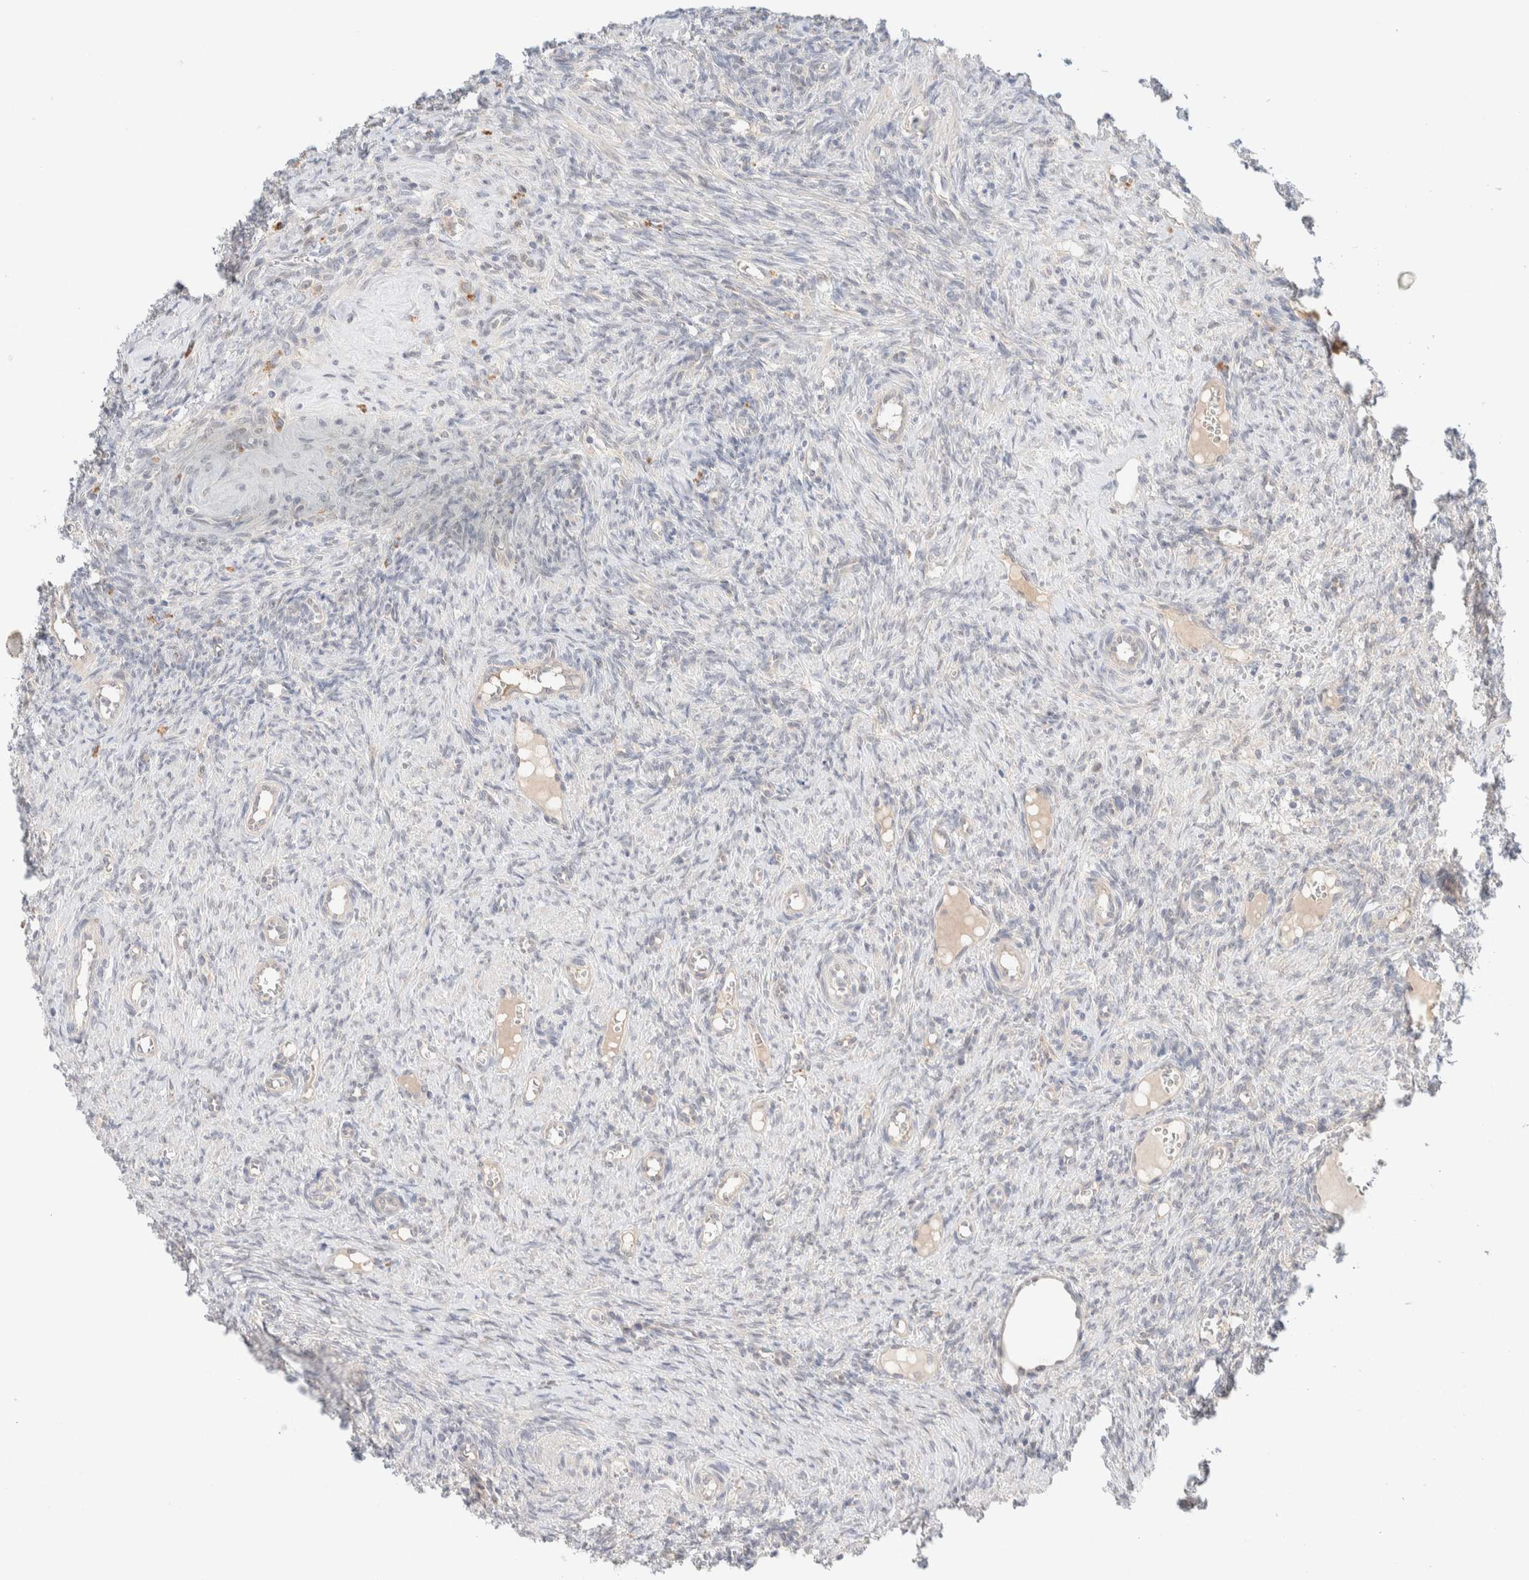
{"staining": {"intensity": "negative", "quantity": "none", "location": "none"}, "tissue": "ovary", "cell_type": "Follicle cells", "image_type": "normal", "snomed": [{"axis": "morphology", "description": "Normal tissue, NOS"}, {"axis": "topography", "description": "Ovary"}], "caption": "Protein analysis of unremarkable ovary exhibits no significant staining in follicle cells. Brightfield microscopy of IHC stained with DAB (brown) and hematoxylin (blue), captured at high magnification.", "gene": "CHKA", "patient": {"sex": "female", "age": 41}}